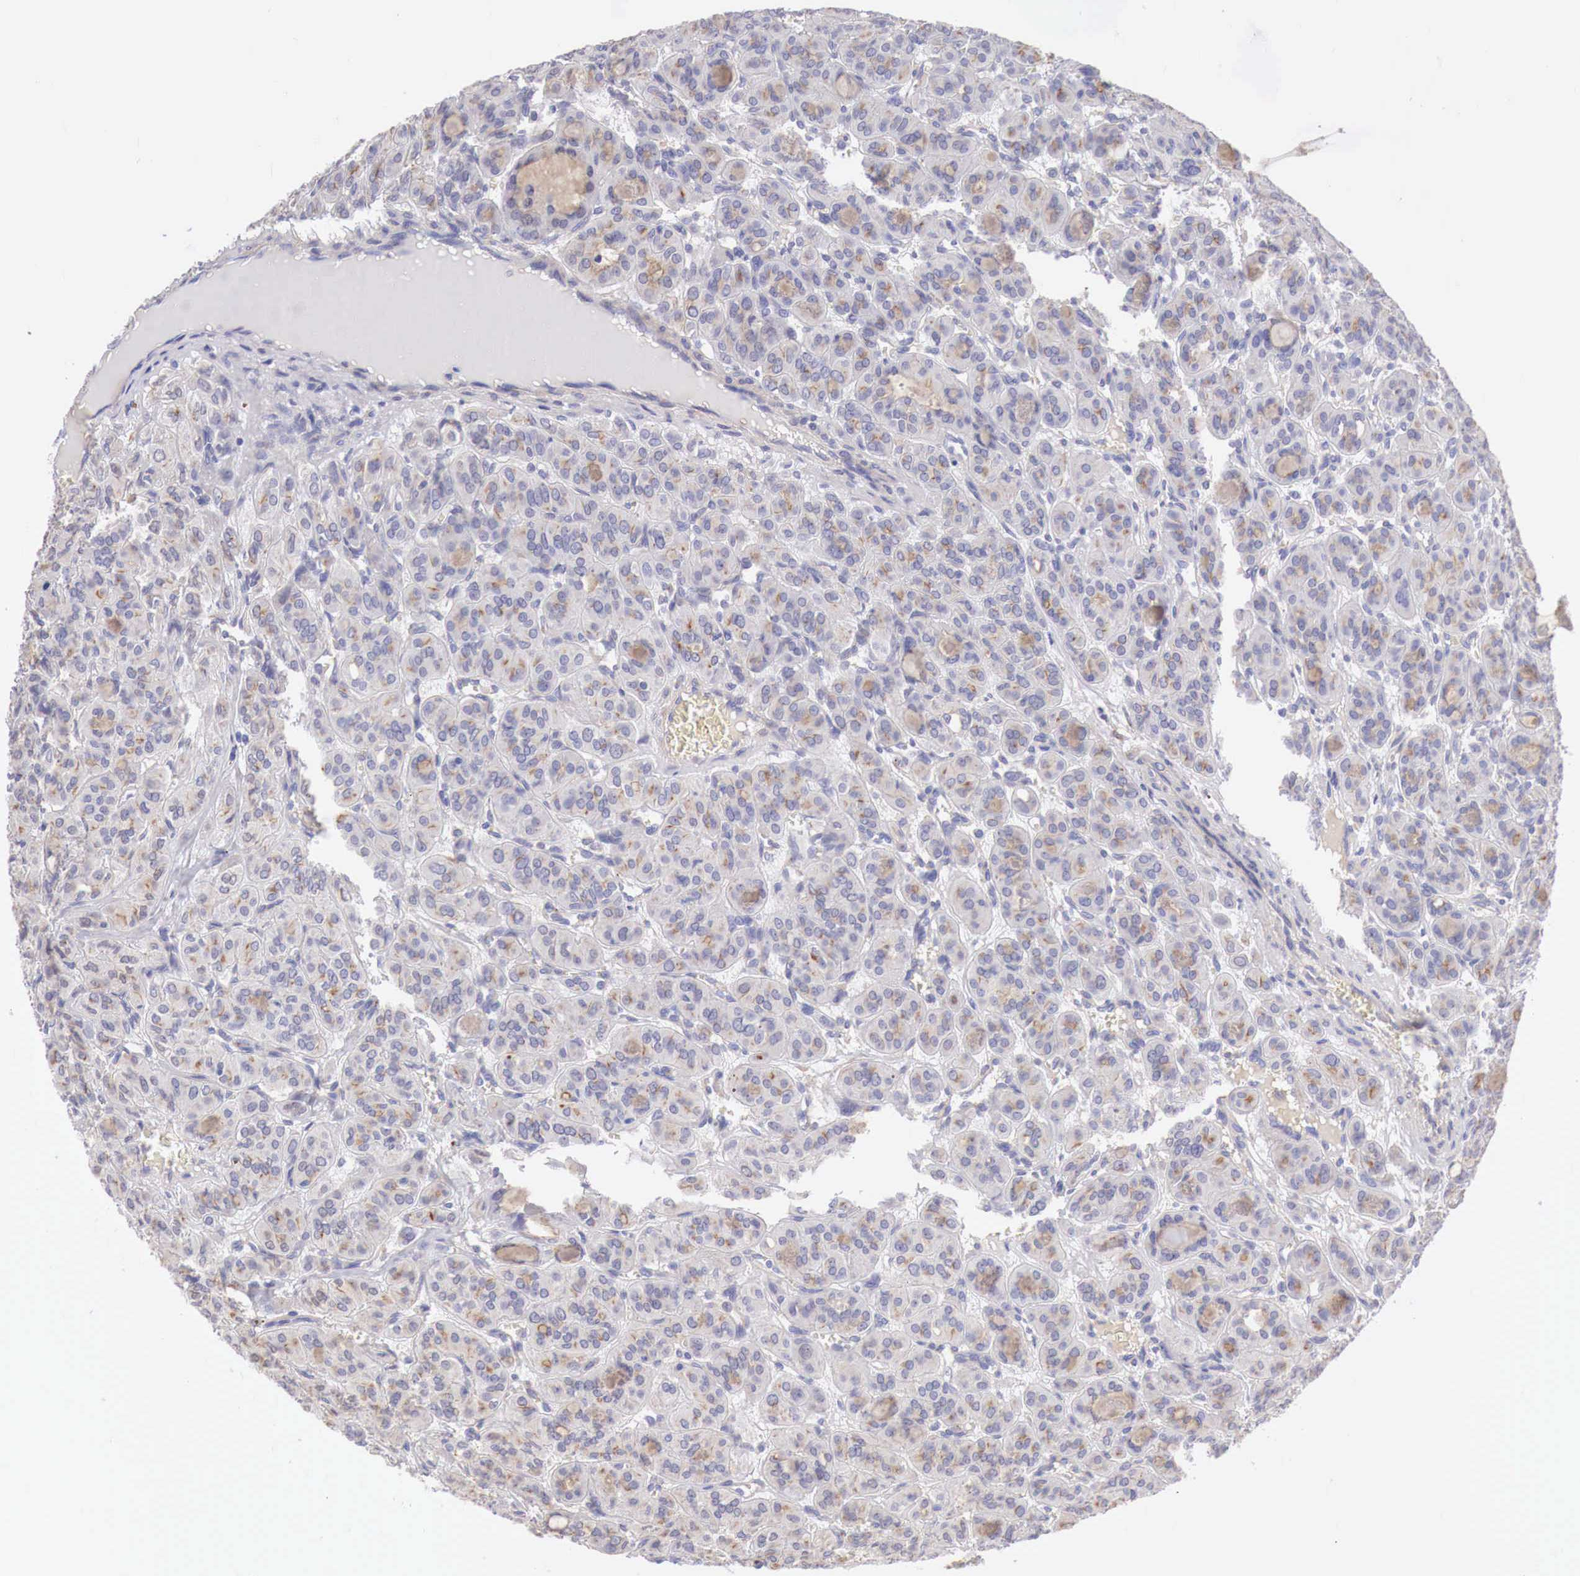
{"staining": {"intensity": "weak", "quantity": "25%-75%", "location": "cytoplasmic/membranous"}, "tissue": "thyroid cancer", "cell_type": "Tumor cells", "image_type": "cancer", "snomed": [{"axis": "morphology", "description": "Follicular adenoma carcinoma, NOS"}, {"axis": "topography", "description": "Thyroid gland"}], "caption": "Immunohistochemistry (IHC) histopathology image of human thyroid cancer (follicular adenoma carcinoma) stained for a protein (brown), which exhibits low levels of weak cytoplasmic/membranous expression in approximately 25%-75% of tumor cells.", "gene": "KLHDC7B", "patient": {"sex": "female", "age": 71}}